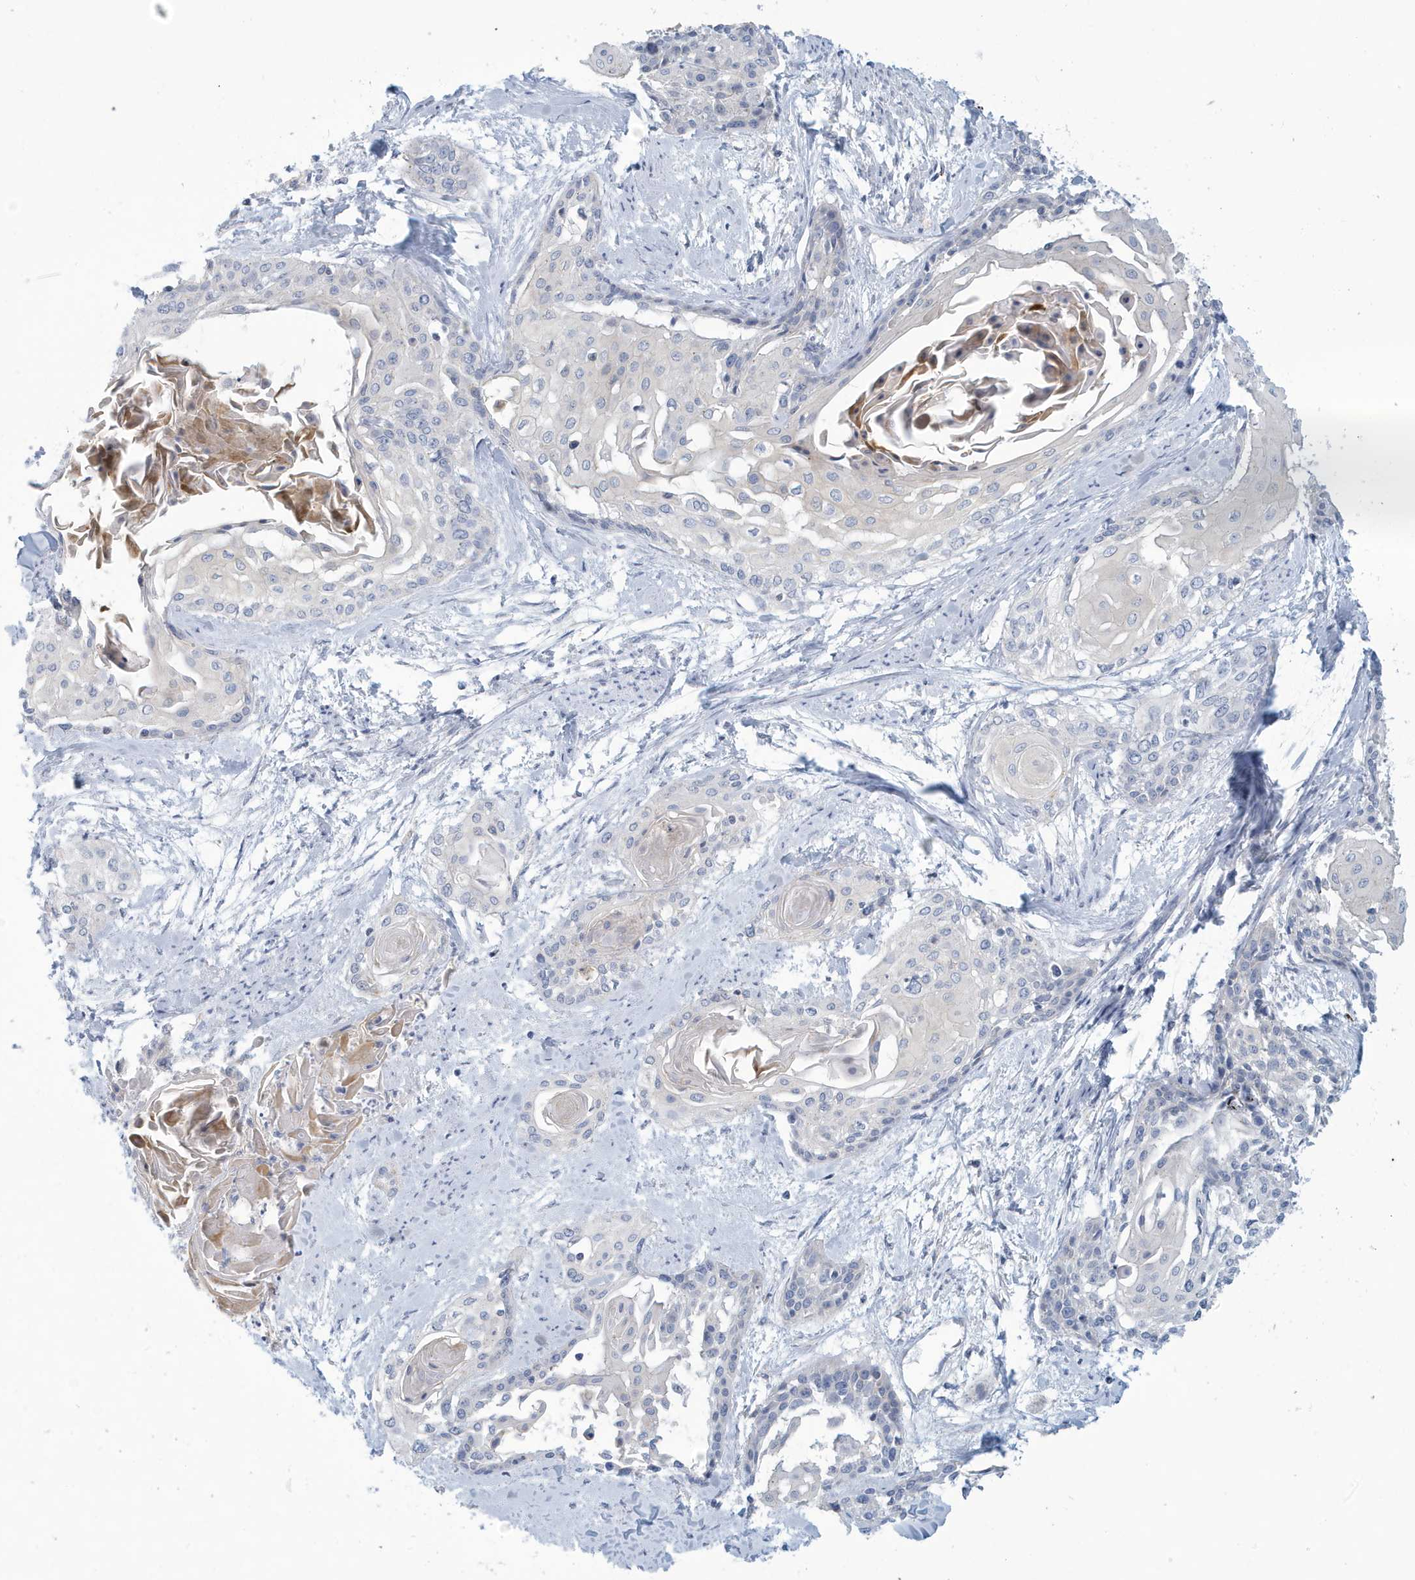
{"staining": {"intensity": "negative", "quantity": "none", "location": "none"}, "tissue": "cervical cancer", "cell_type": "Tumor cells", "image_type": "cancer", "snomed": [{"axis": "morphology", "description": "Squamous cell carcinoma, NOS"}, {"axis": "topography", "description": "Cervix"}], "caption": "Immunohistochemistry image of neoplastic tissue: cervical cancer stained with DAB displays no significant protein staining in tumor cells.", "gene": "VTA1", "patient": {"sex": "female", "age": 57}}